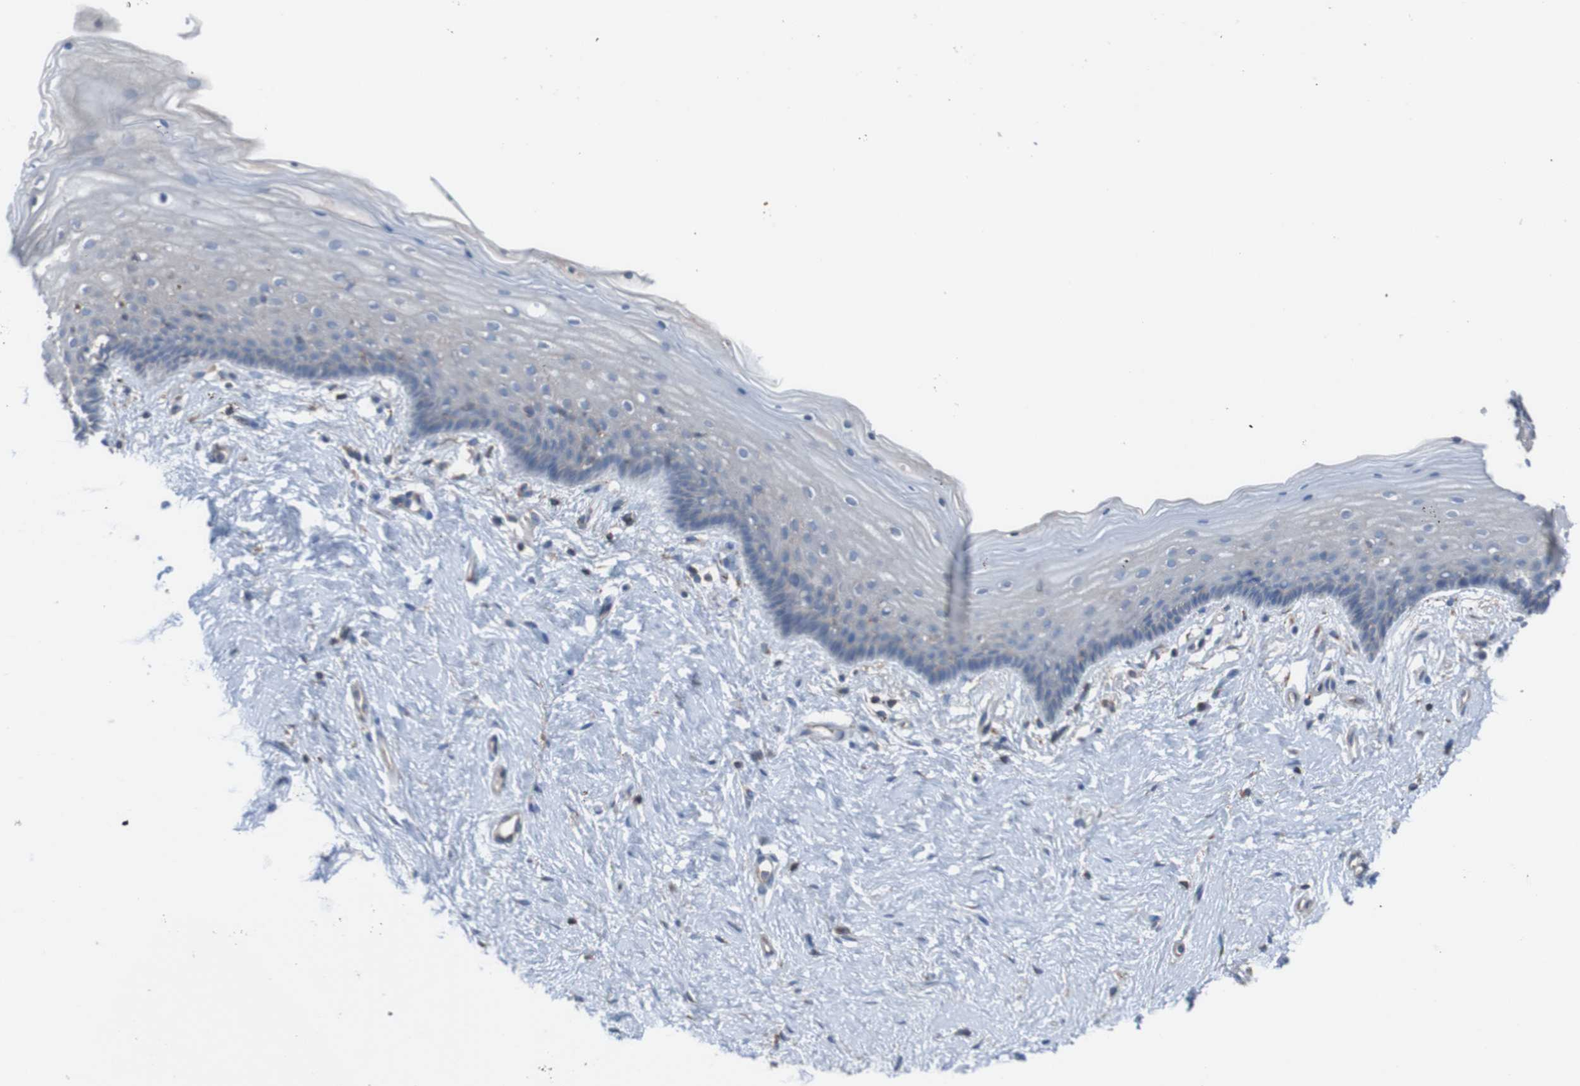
{"staining": {"intensity": "weak", "quantity": "<25%", "location": "cytoplasmic/membranous"}, "tissue": "vagina", "cell_type": "Squamous epithelial cells", "image_type": "normal", "snomed": [{"axis": "morphology", "description": "Normal tissue, NOS"}, {"axis": "topography", "description": "Vagina"}], "caption": "Immunohistochemistry of benign human vagina demonstrates no positivity in squamous epithelial cells.", "gene": "MINAR1", "patient": {"sex": "female", "age": 44}}